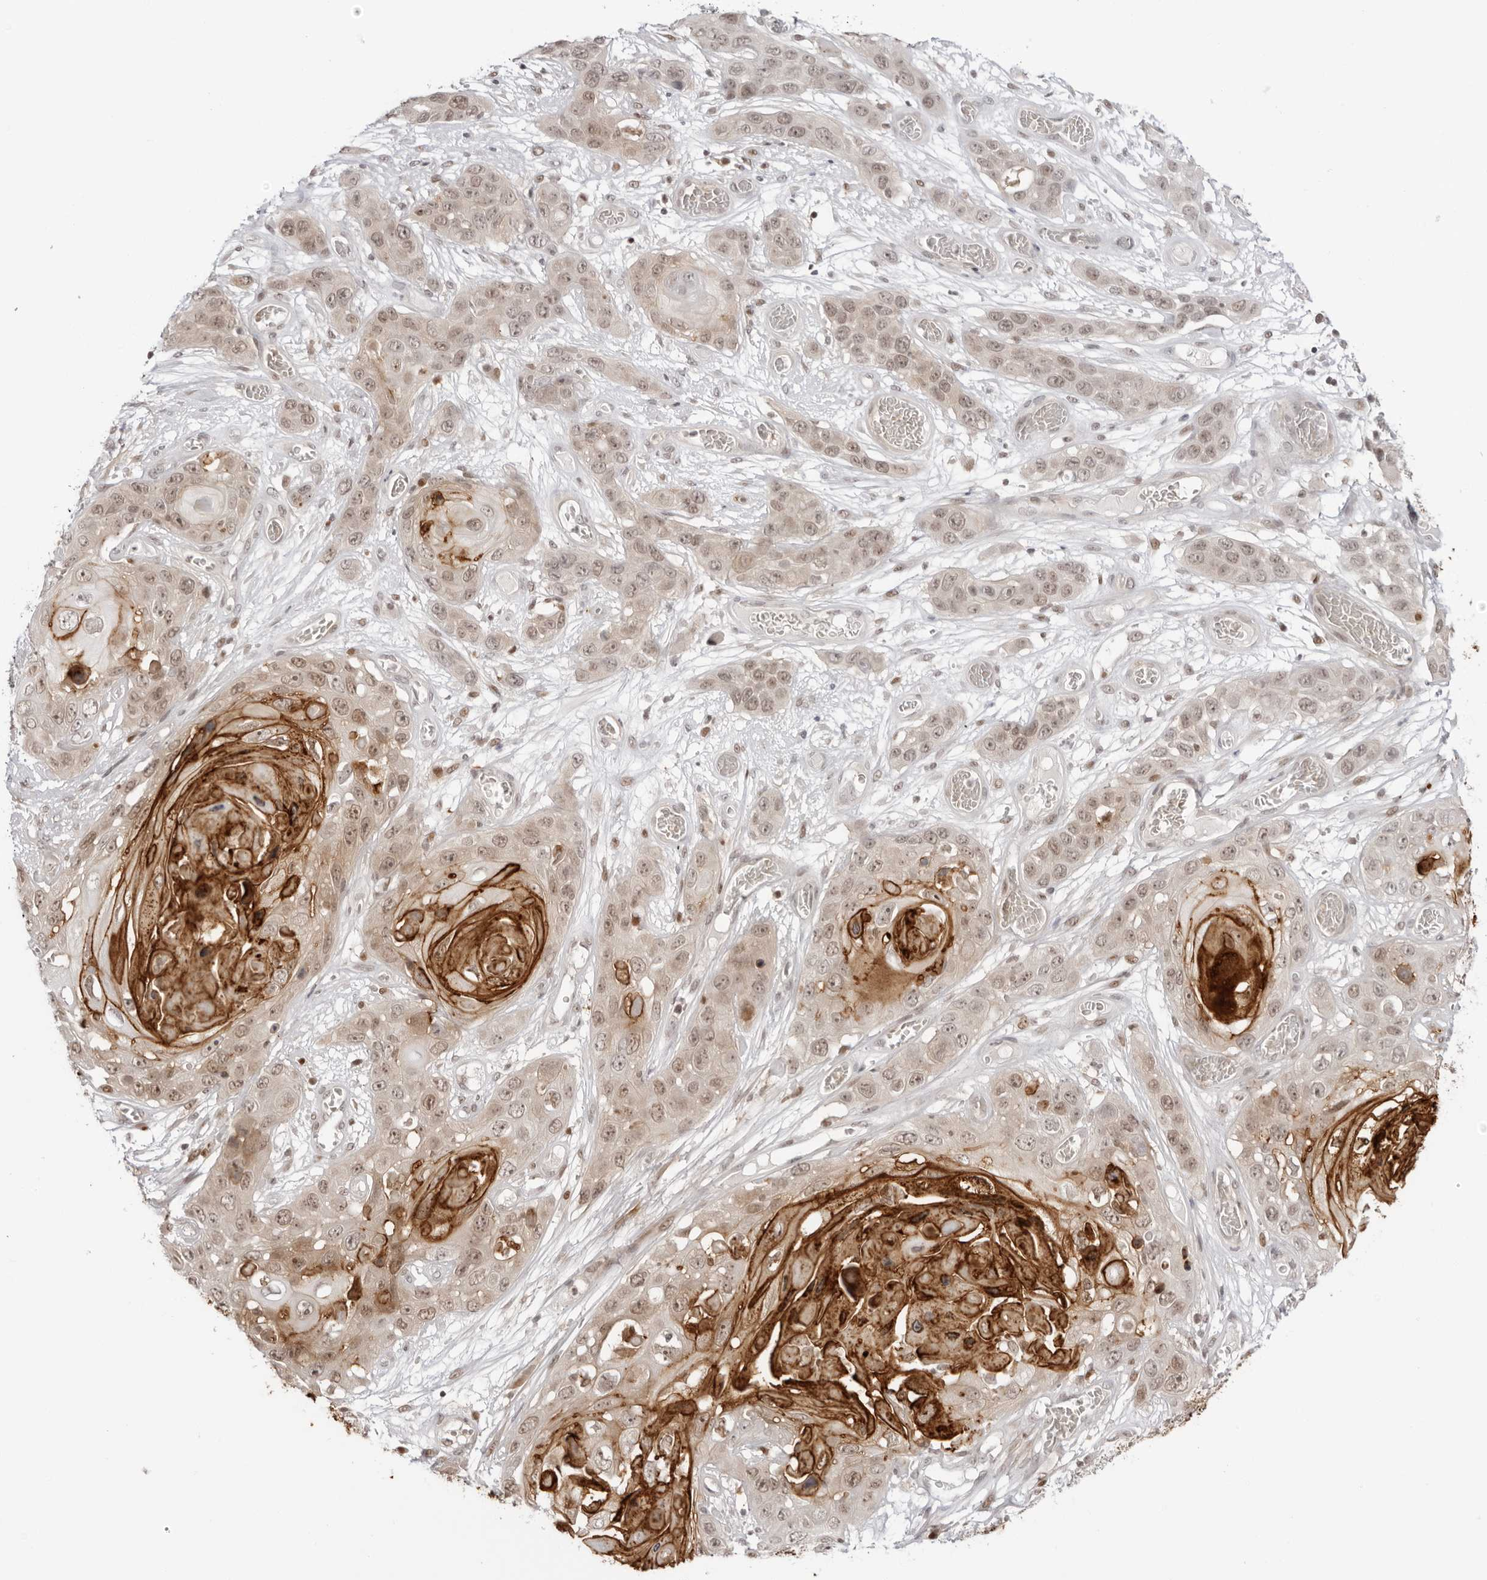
{"staining": {"intensity": "weak", "quantity": "25%-75%", "location": "nuclear"}, "tissue": "skin cancer", "cell_type": "Tumor cells", "image_type": "cancer", "snomed": [{"axis": "morphology", "description": "Squamous cell carcinoma, NOS"}, {"axis": "topography", "description": "Skin"}], "caption": "A high-resolution photomicrograph shows immunohistochemistry staining of skin cancer, which displays weak nuclear staining in approximately 25%-75% of tumor cells. The staining was performed using DAB (3,3'-diaminobenzidine) to visualize the protein expression in brown, while the nuclei were stained in blue with hematoxylin (Magnification: 20x).", "gene": "RNF146", "patient": {"sex": "male", "age": 55}}